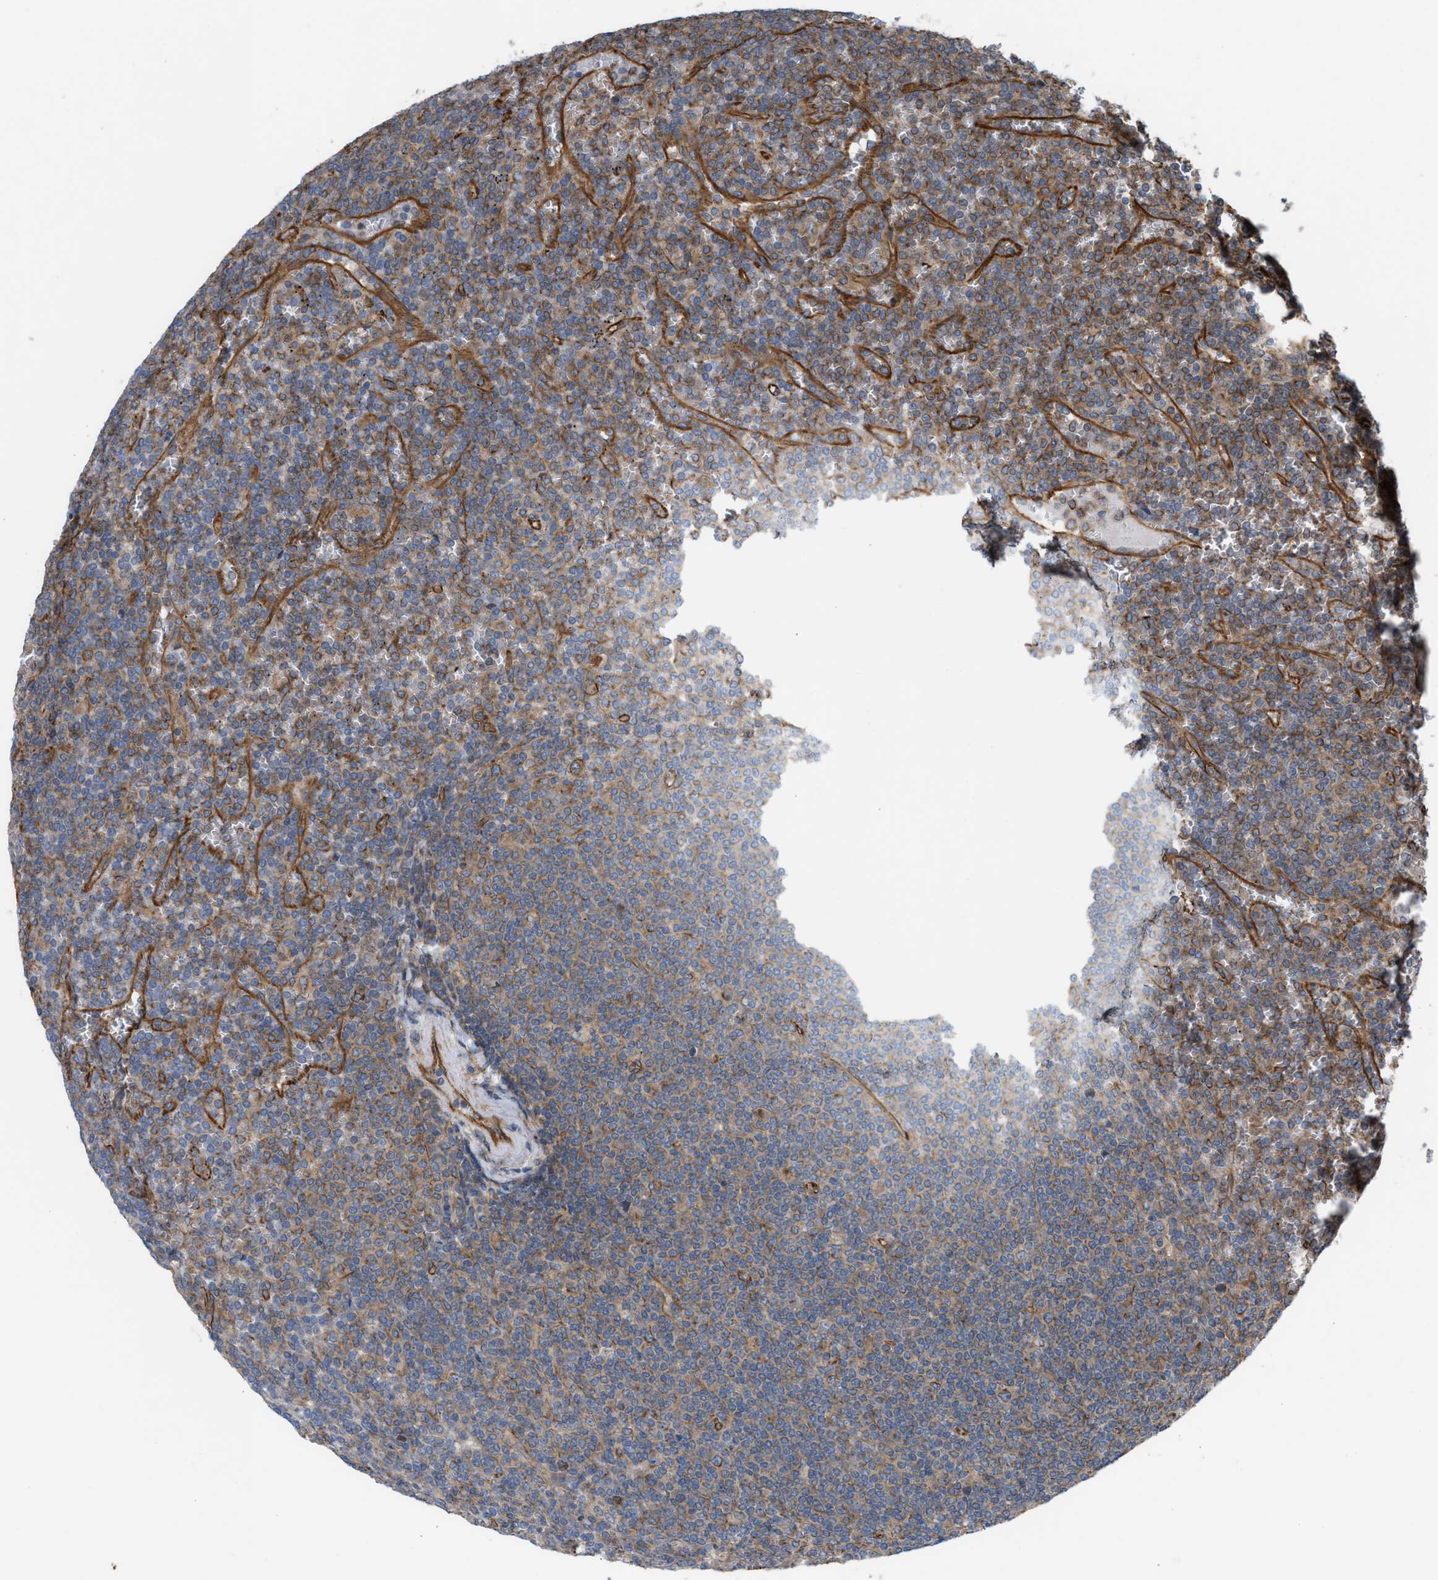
{"staining": {"intensity": "moderate", "quantity": ">75%", "location": "cytoplasmic/membranous"}, "tissue": "lymphoma", "cell_type": "Tumor cells", "image_type": "cancer", "snomed": [{"axis": "morphology", "description": "Malignant lymphoma, non-Hodgkin's type, Low grade"}, {"axis": "topography", "description": "Spleen"}], "caption": "Immunohistochemical staining of malignant lymphoma, non-Hodgkin's type (low-grade) demonstrates moderate cytoplasmic/membranous protein staining in approximately >75% of tumor cells. (DAB = brown stain, brightfield microscopy at high magnification).", "gene": "EPS15L1", "patient": {"sex": "female", "age": 19}}